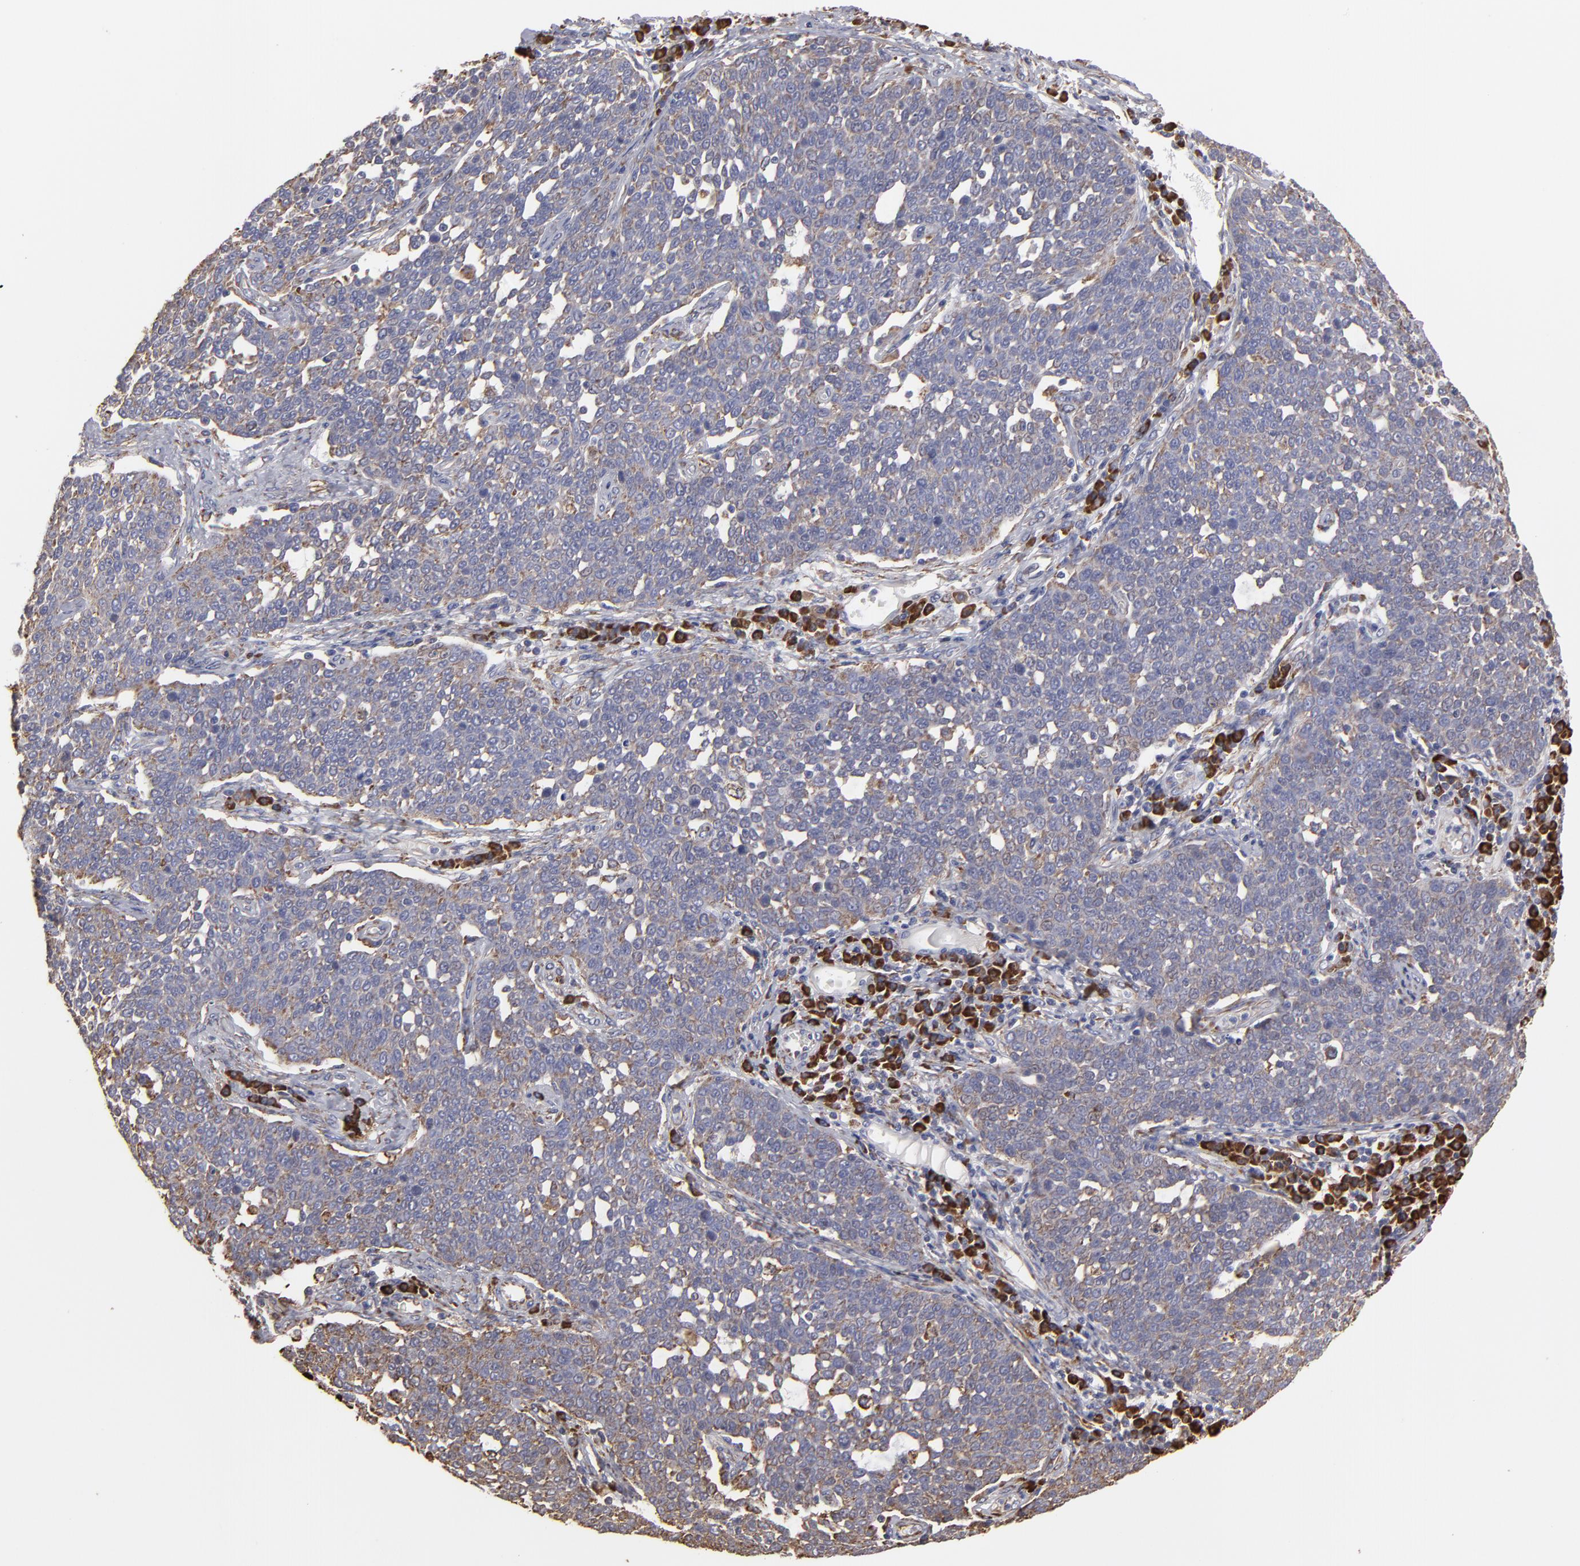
{"staining": {"intensity": "weak", "quantity": ">75%", "location": "cytoplasmic/membranous"}, "tissue": "cervical cancer", "cell_type": "Tumor cells", "image_type": "cancer", "snomed": [{"axis": "morphology", "description": "Squamous cell carcinoma, NOS"}, {"axis": "topography", "description": "Cervix"}], "caption": "Weak cytoplasmic/membranous protein expression is identified in about >75% of tumor cells in squamous cell carcinoma (cervical).", "gene": "SND1", "patient": {"sex": "female", "age": 34}}